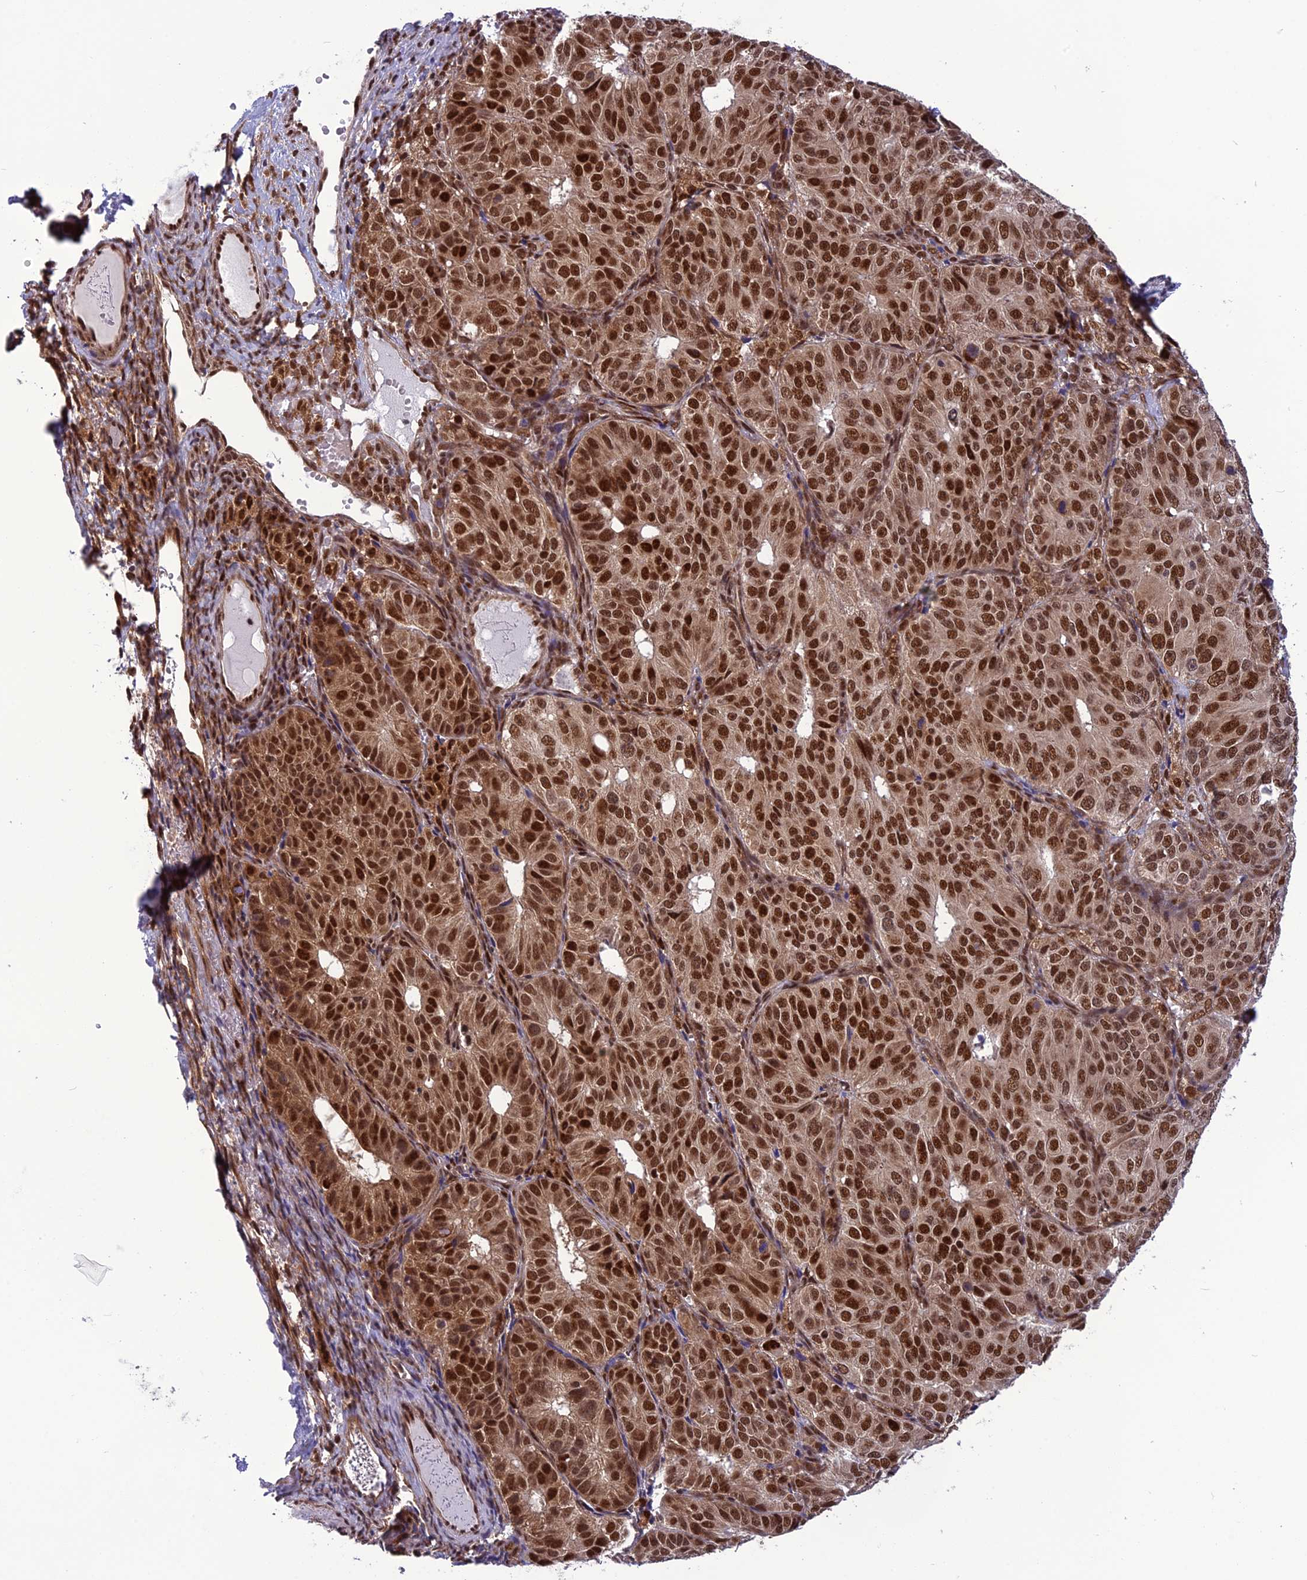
{"staining": {"intensity": "strong", "quantity": ">75%", "location": "nuclear"}, "tissue": "ovarian cancer", "cell_type": "Tumor cells", "image_type": "cancer", "snomed": [{"axis": "morphology", "description": "Carcinoma, endometroid"}, {"axis": "topography", "description": "Ovary"}], "caption": "DAB immunohistochemical staining of ovarian endometroid carcinoma displays strong nuclear protein staining in about >75% of tumor cells.", "gene": "RTRAF", "patient": {"sex": "female", "age": 51}}